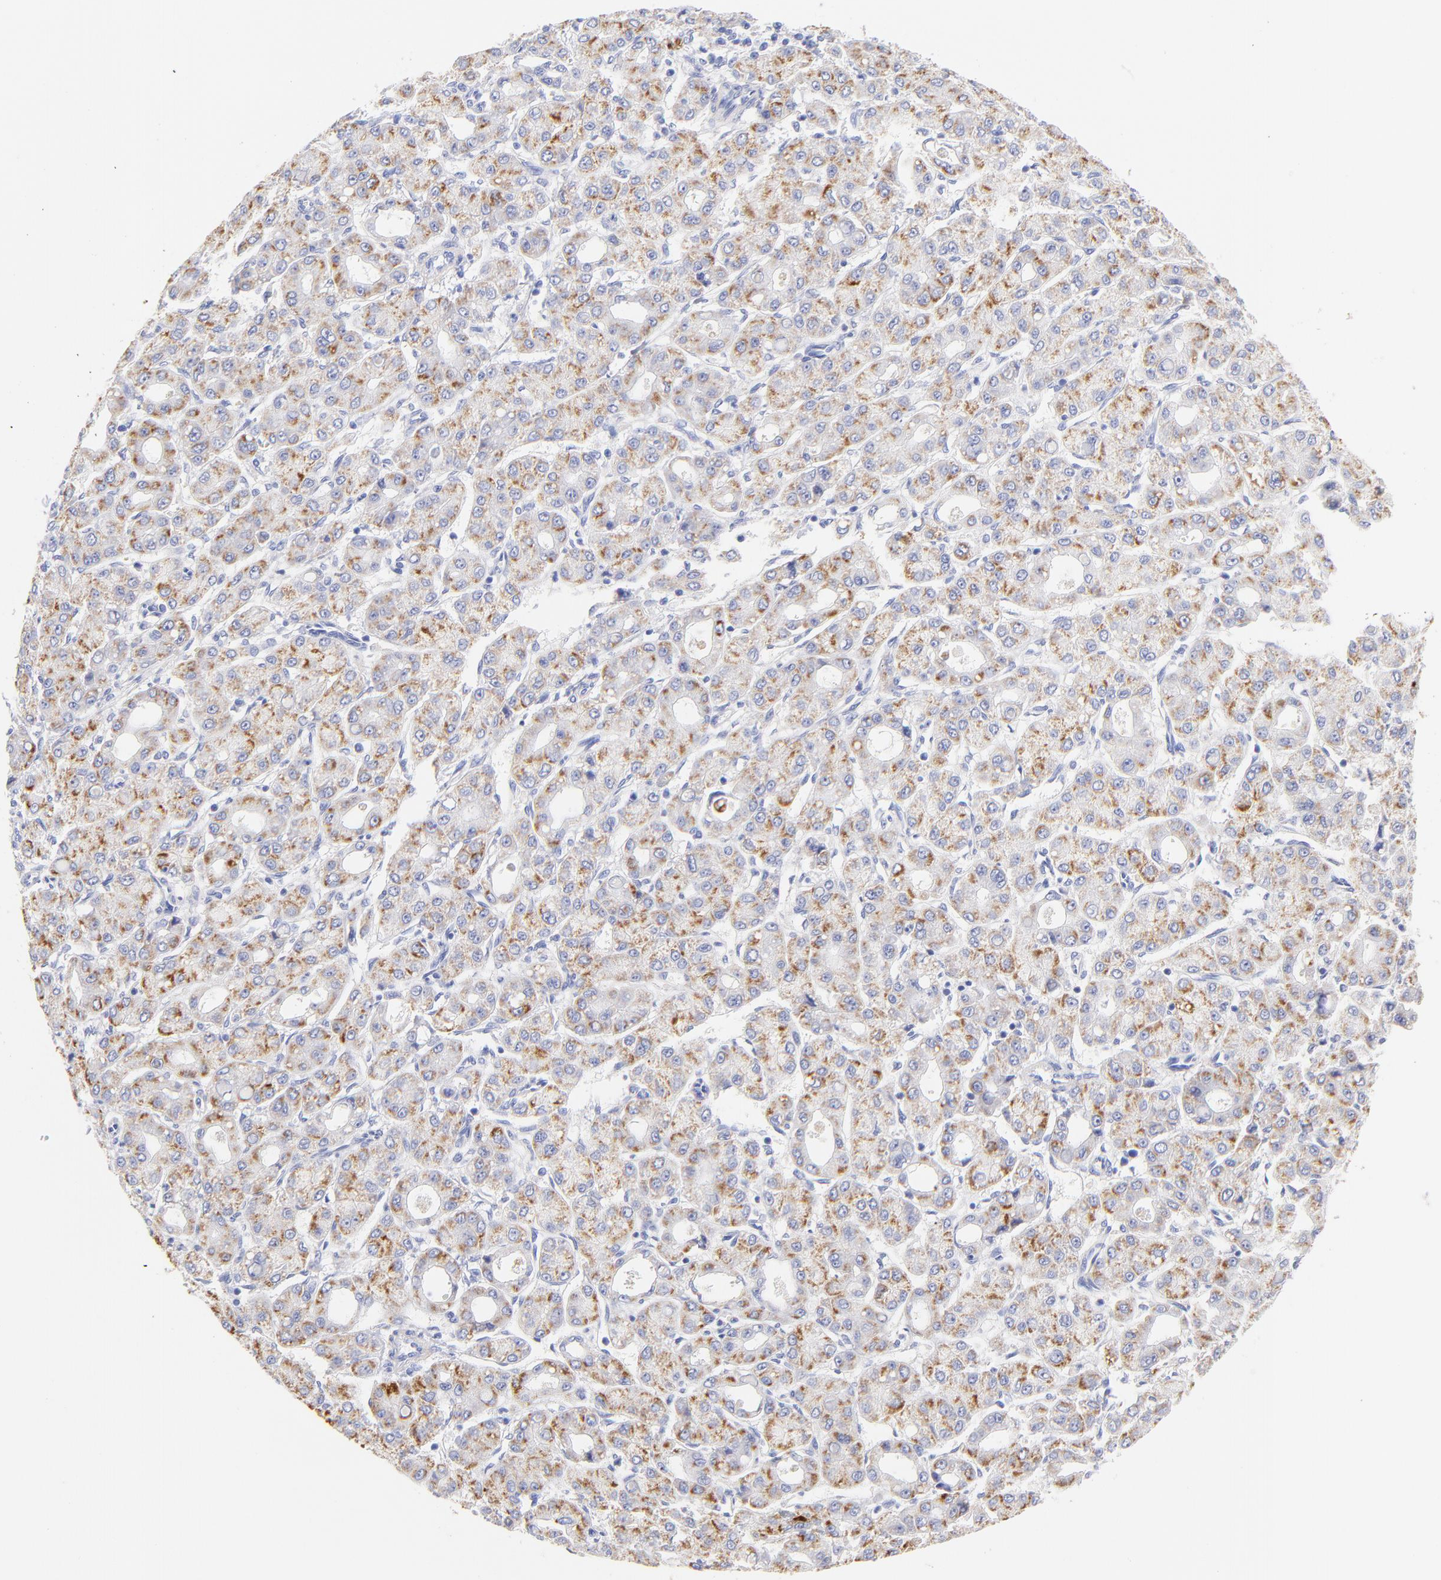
{"staining": {"intensity": "moderate", "quantity": ">75%", "location": "cytoplasmic/membranous"}, "tissue": "liver cancer", "cell_type": "Tumor cells", "image_type": "cancer", "snomed": [{"axis": "morphology", "description": "Carcinoma, Hepatocellular, NOS"}, {"axis": "topography", "description": "Liver"}], "caption": "Immunohistochemical staining of human liver hepatocellular carcinoma shows moderate cytoplasmic/membranous protein expression in approximately >75% of tumor cells. (DAB = brown stain, brightfield microscopy at high magnification).", "gene": "C1QTNF6", "patient": {"sex": "male", "age": 69}}